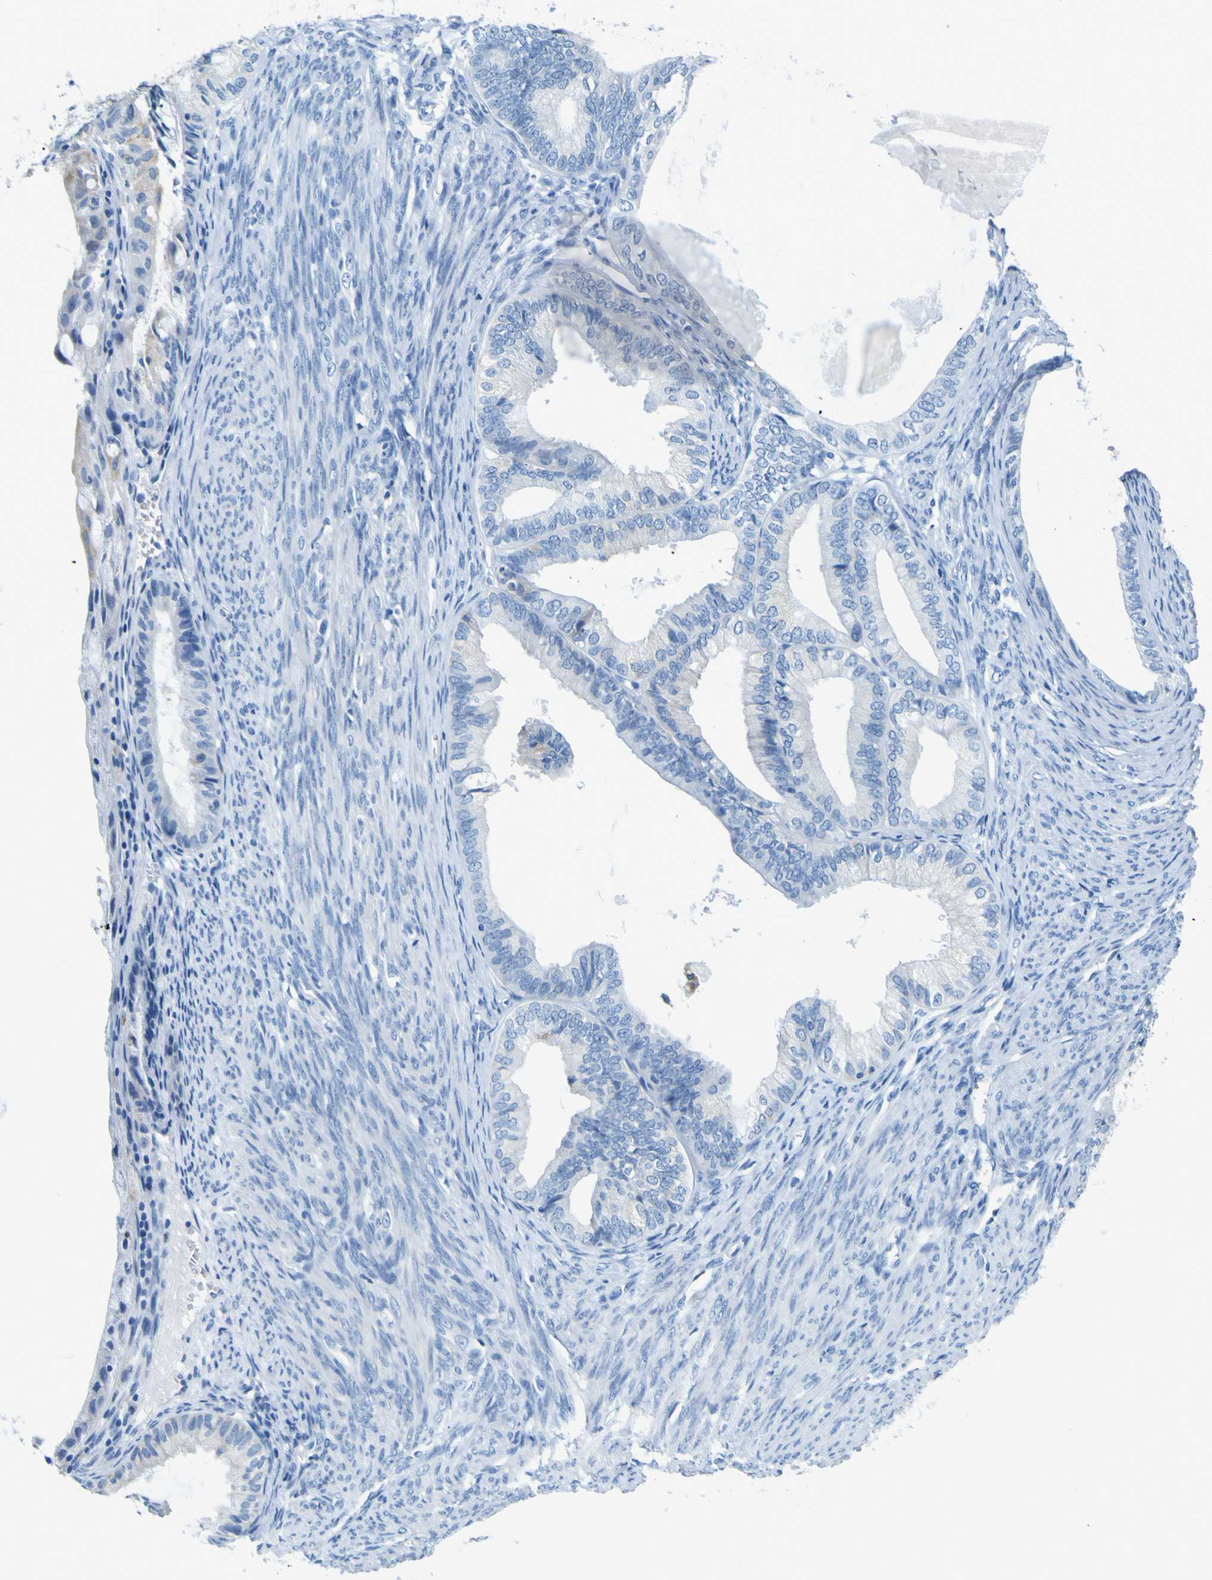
{"staining": {"intensity": "negative", "quantity": "none", "location": "none"}, "tissue": "endometrial cancer", "cell_type": "Tumor cells", "image_type": "cancer", "snomed": [{"axis": "morphology", "description": "Adenocarcinoma, NOS"}, {"axis": "topography", "description": "Endometrium"}], "caption": "Immunohistochemistry (IHC) micrograph of endometrial cancer (adenocarcinoma) stained for a protein (brown), which displays no staining in tumor cells.", "gene": "ACSL1", "patient": {"sex": "female", "age": 86}}